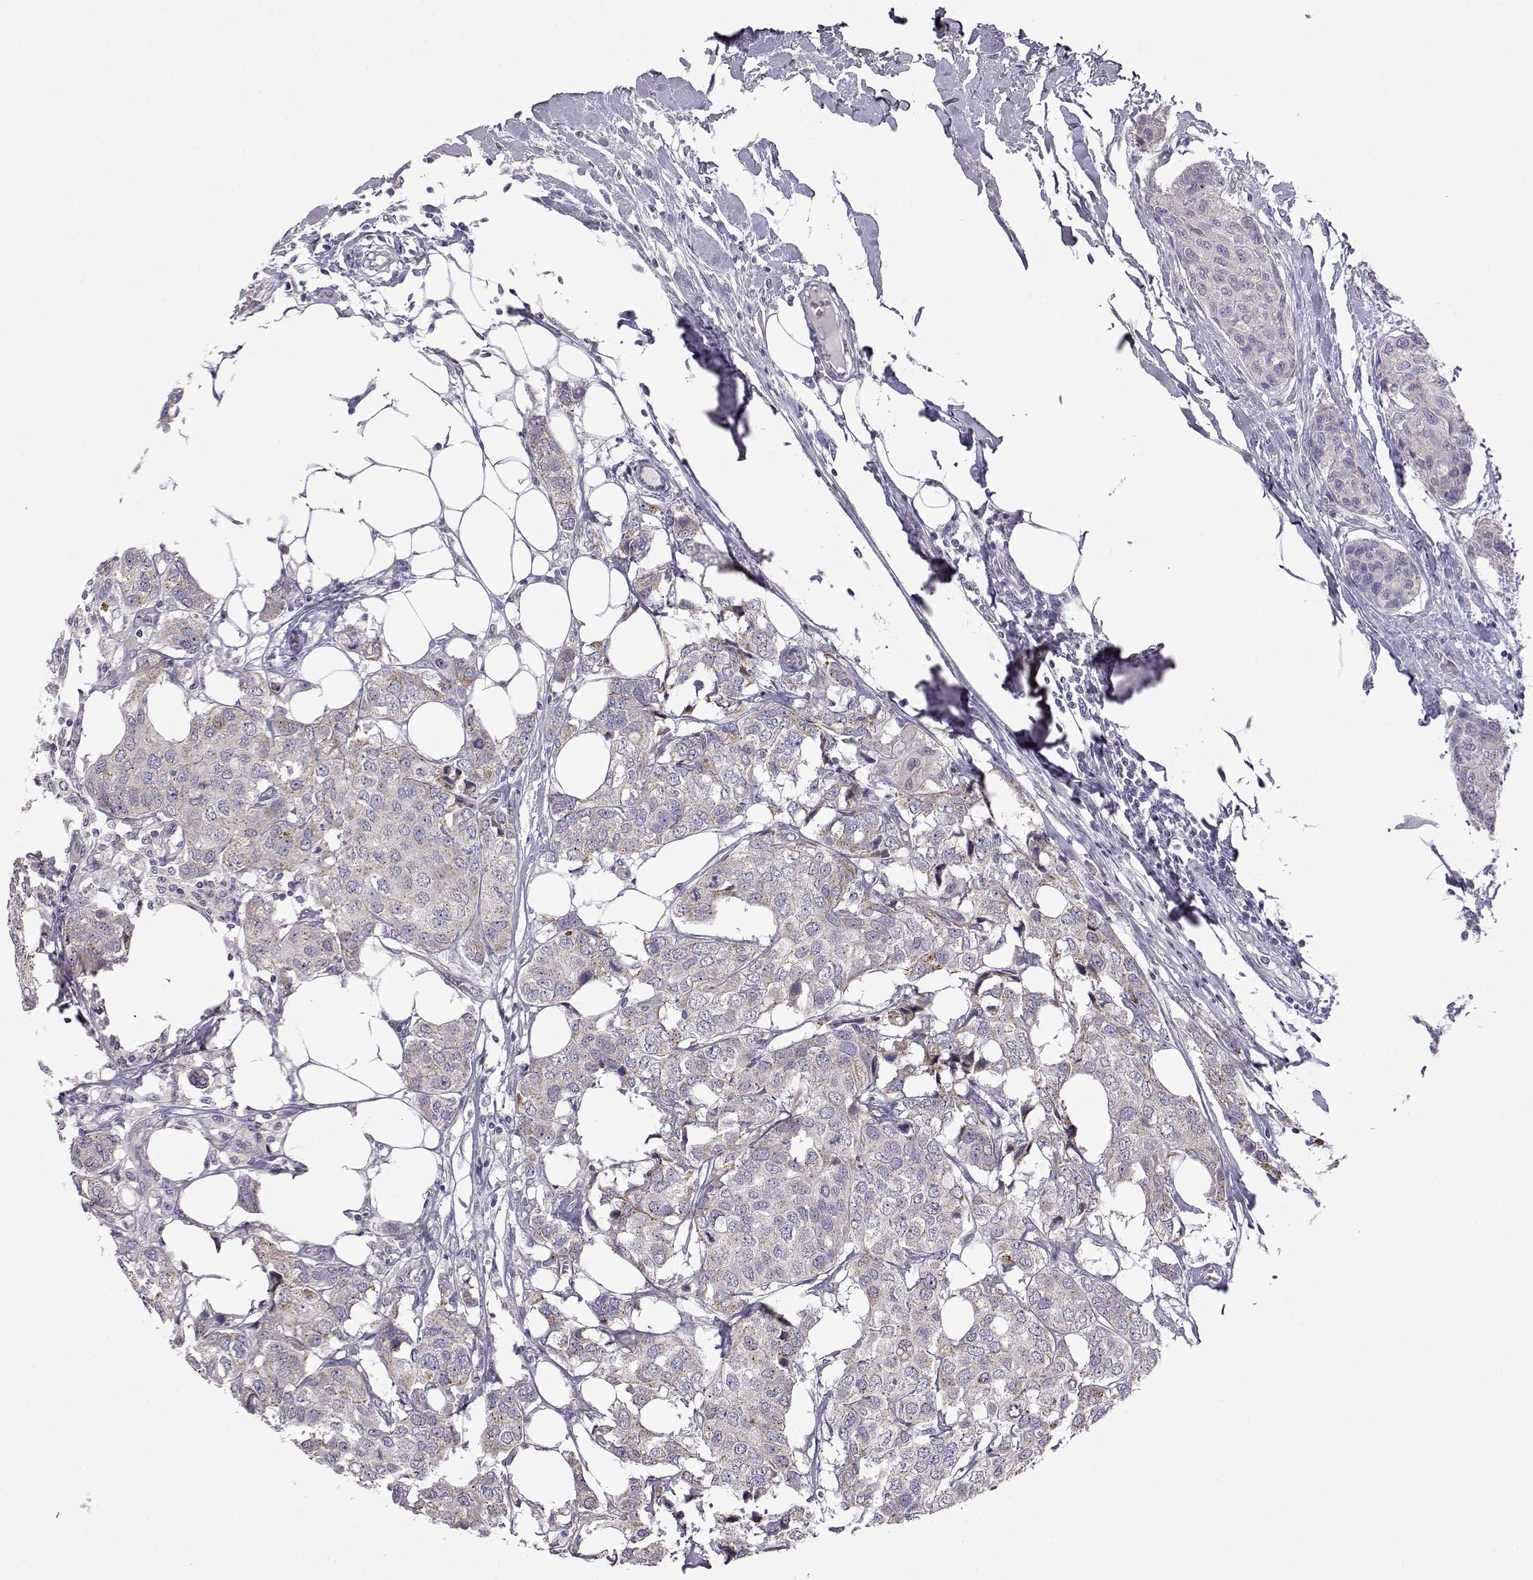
{"staining": {"intensity": "negative", "quantity": "none", "location": "none"}, "tissue": "breast cancer", "cell_type": "Tumor cells", "image_type": "cancer", "snomed": [{"axis": "morphology", "description": "Duct carcinoma"}, {"axis": "topography", "description": "Breast"}], "caption": "The IHC micrograph has no significant positivity in tumor cells of breast cancer tissue.", "gene": "VGF", "patient": {"sex": "female", "age": 80}}